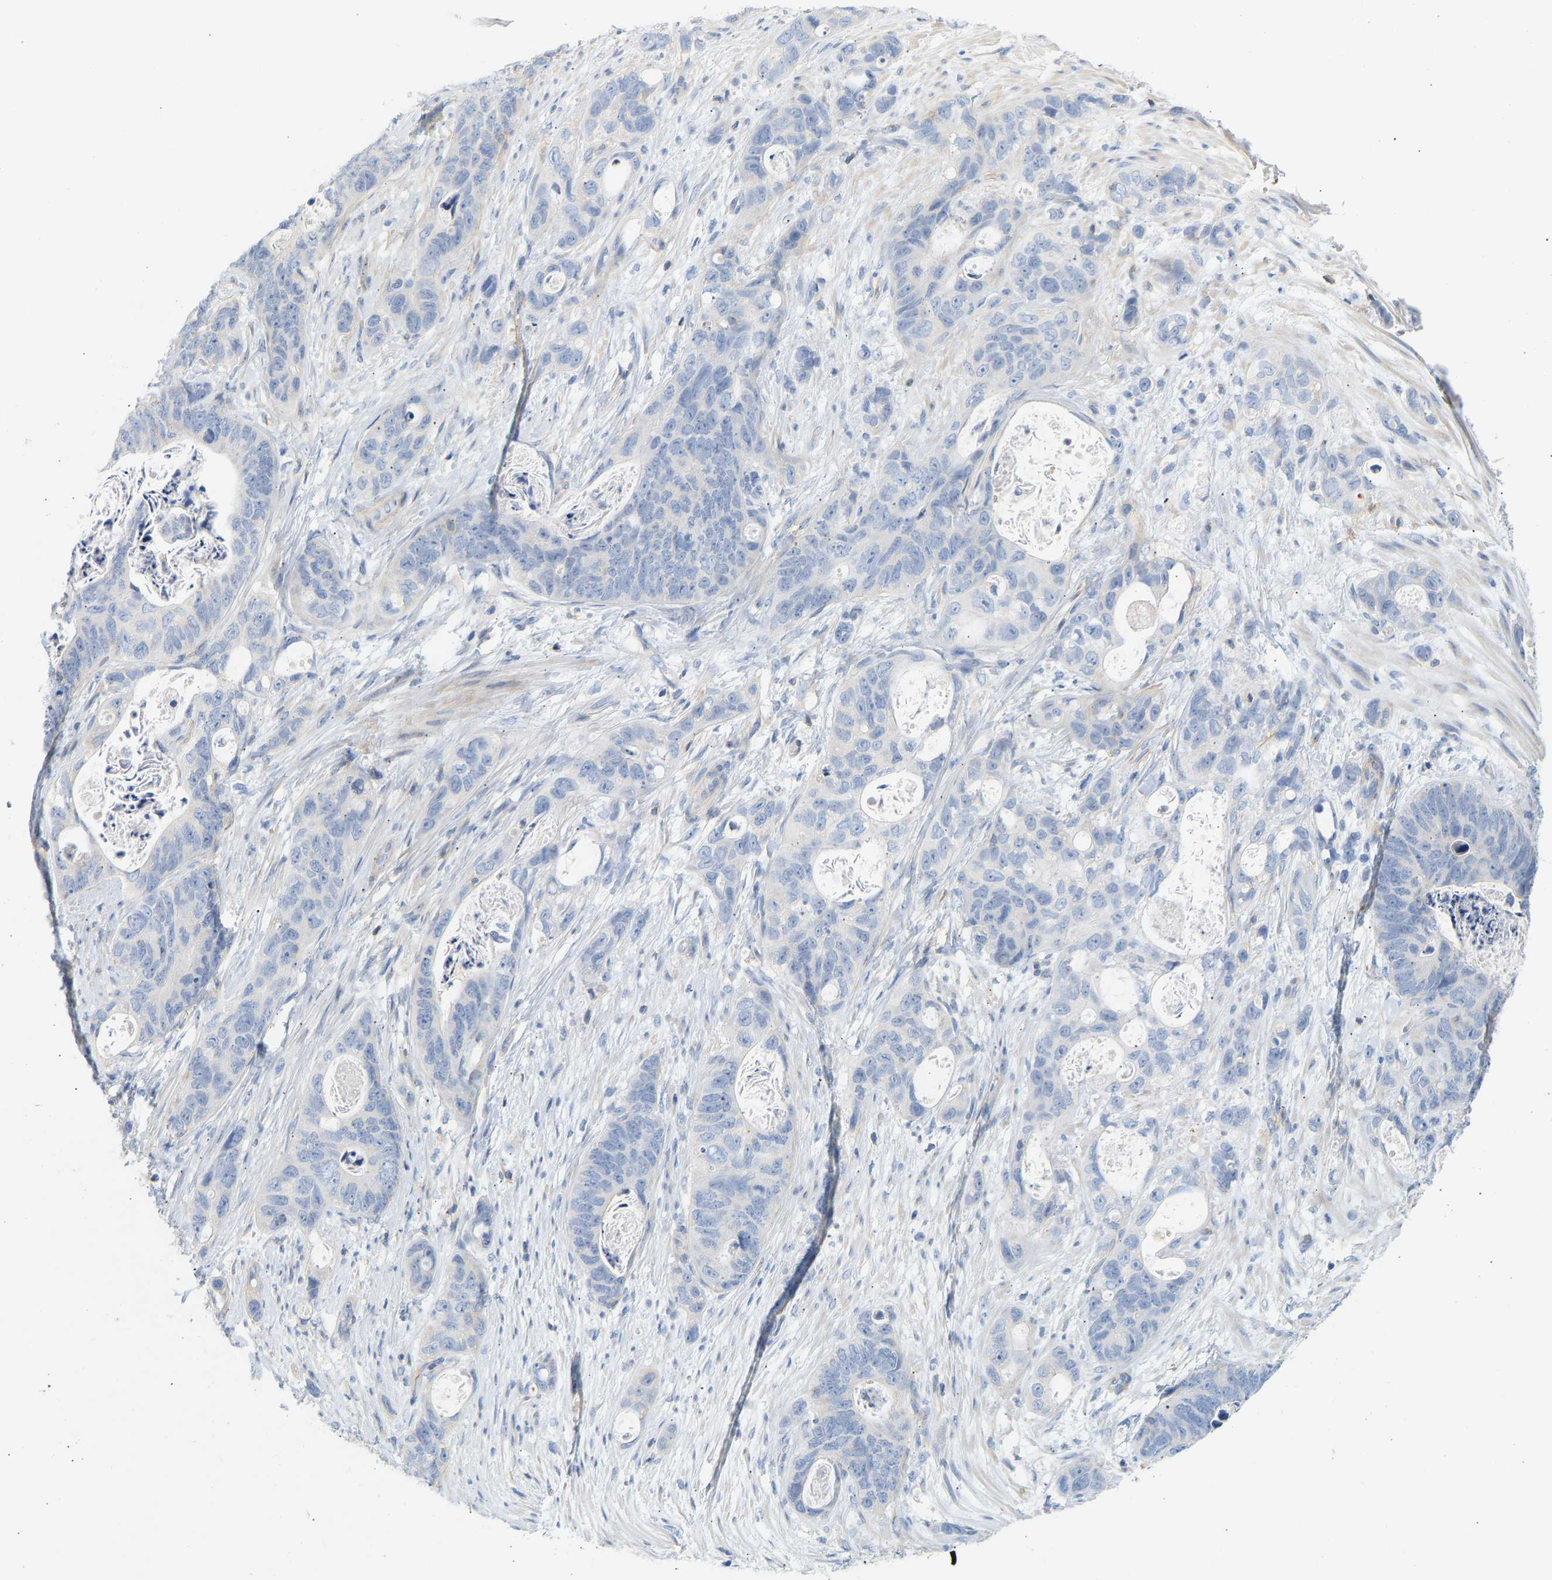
{"staining": {"intensity": "negative", "quantity": "none", "location": "none"}, "tissue": "stomach cancer", "cell_type": "Tumor cells", "image_type": "cancer", "snomed": [{"axis": "morphology", "description": "Normal tissue, NOS"}, {"axis": "morphology", "description": "Adenocarcinoma, NOS"}, {"axis": "topography", "description": "Stomach"}], "caption": "This image is of stomach cancer stained with immunohistochemistry to label a protein in brown with the nuclei are counter-stained blue. There is no expression in tumor cells. (Brightfield microscopy of DAB immunohistochemistry at high magnification).", "gene": "BVES", "patient": {"sex": "female", "age": 89}}